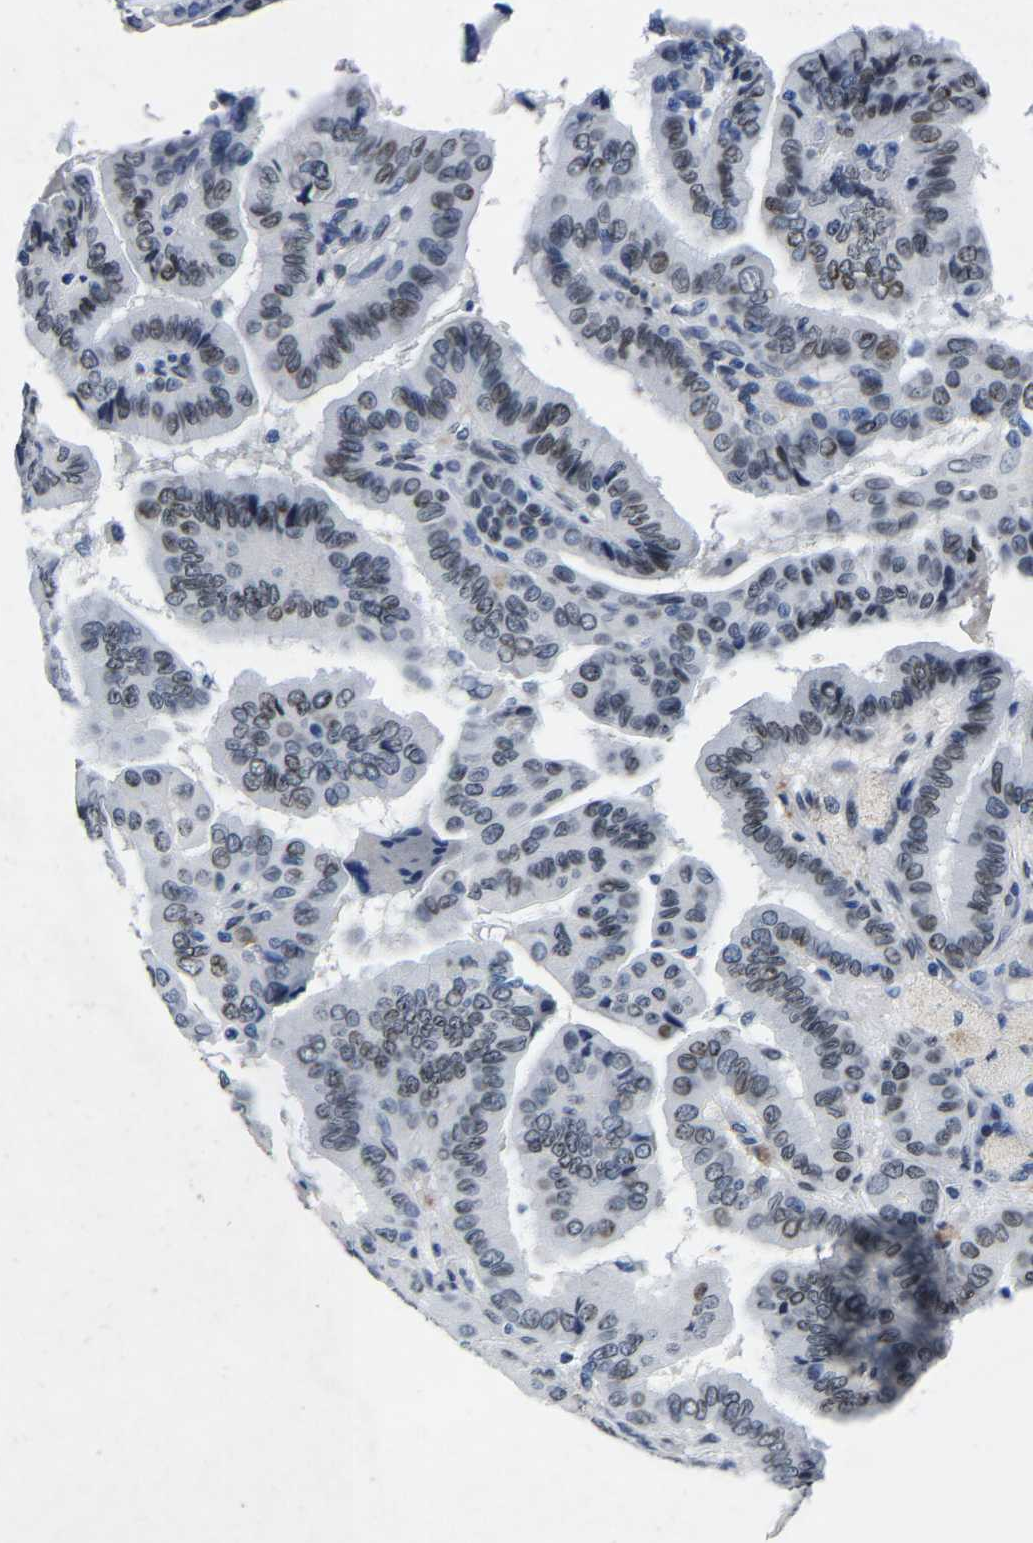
{"staining": {"intensity": "weak", "quantity": "25%-75%", "location": "nuclear"}, "tissue": "thyroid cancer", "cell_type": "Tumor cells", "image_type": "cancer", "snomed": [{"axis": "morphology", "description": "Papillary adenocarcinoma, NOS"}, {"axis": "topography", "description": "Thyroid gland"}], "caption": "This is an image of IHC staining of thyroid cancer (papillary adenocarcinoma), which shows weak staining in the nuclear of tumor cells.", "gene": "UBN2", "patient": {"sex": "male", "age": 33}}